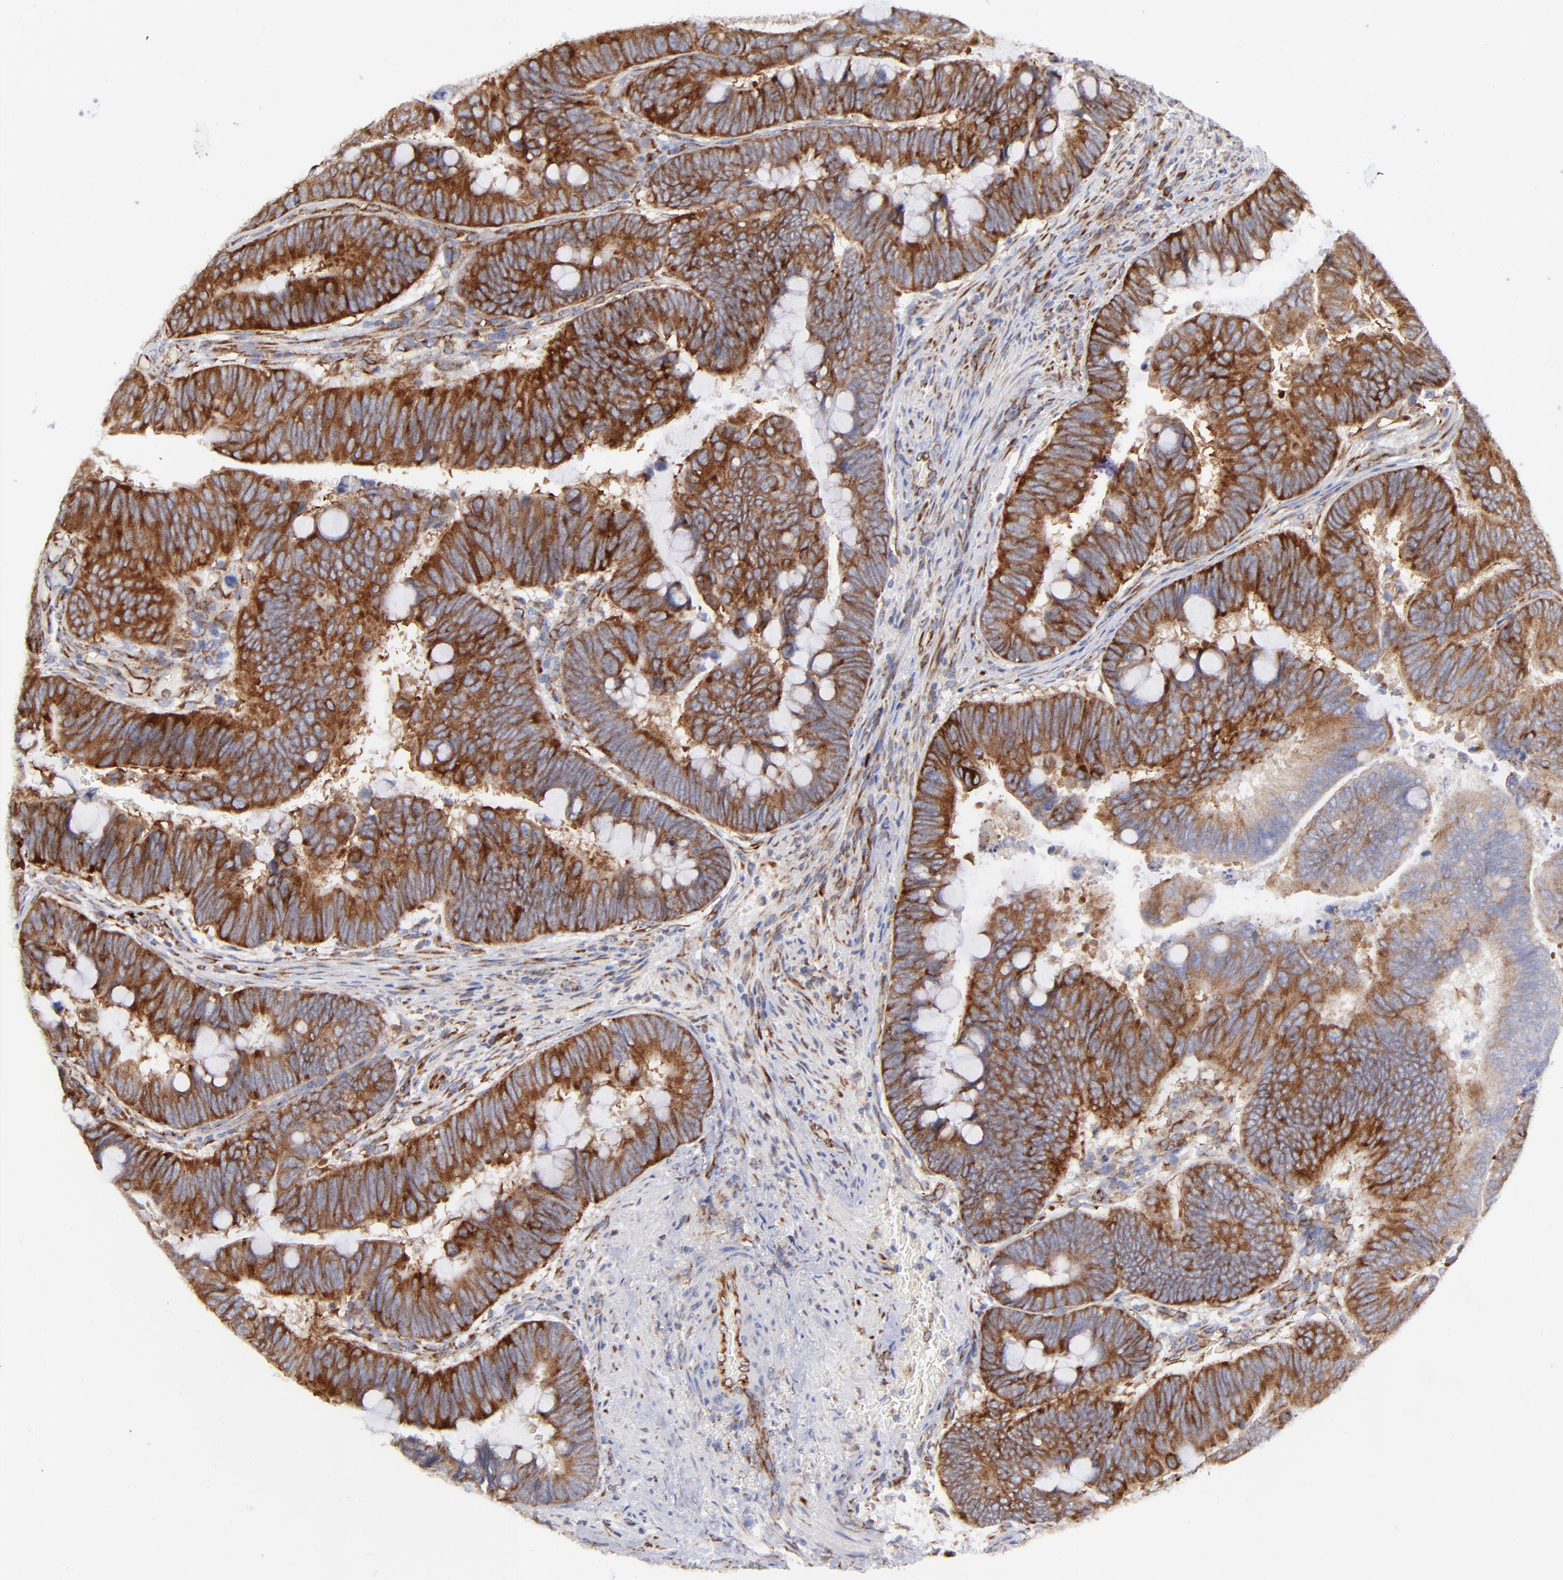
{"staining": {"intensity": "strong", "quantity": ">75%", "location": "cytoplasmic/membranous"}, "tissue": "colorectal cancer", "cell_type": "Tumor cells", "image_type": "cancer", "snomed": [{"axis": "morphology", "description": "Normal tissue, NOS"}, {"axis": "morphology", "description": "Adenocarcinoma, NOS"}, {"axis": "topography", "description": "Rectum"}], "caption": "Approximately >75% of tumor cells in colorectal cancer exhibit strong cytoplasmic/membranous protein staining as visualized by brown immunohistochemical staining.", "gene": "EIF2AK2", "patient": {"sex": "male", "age": 92}}